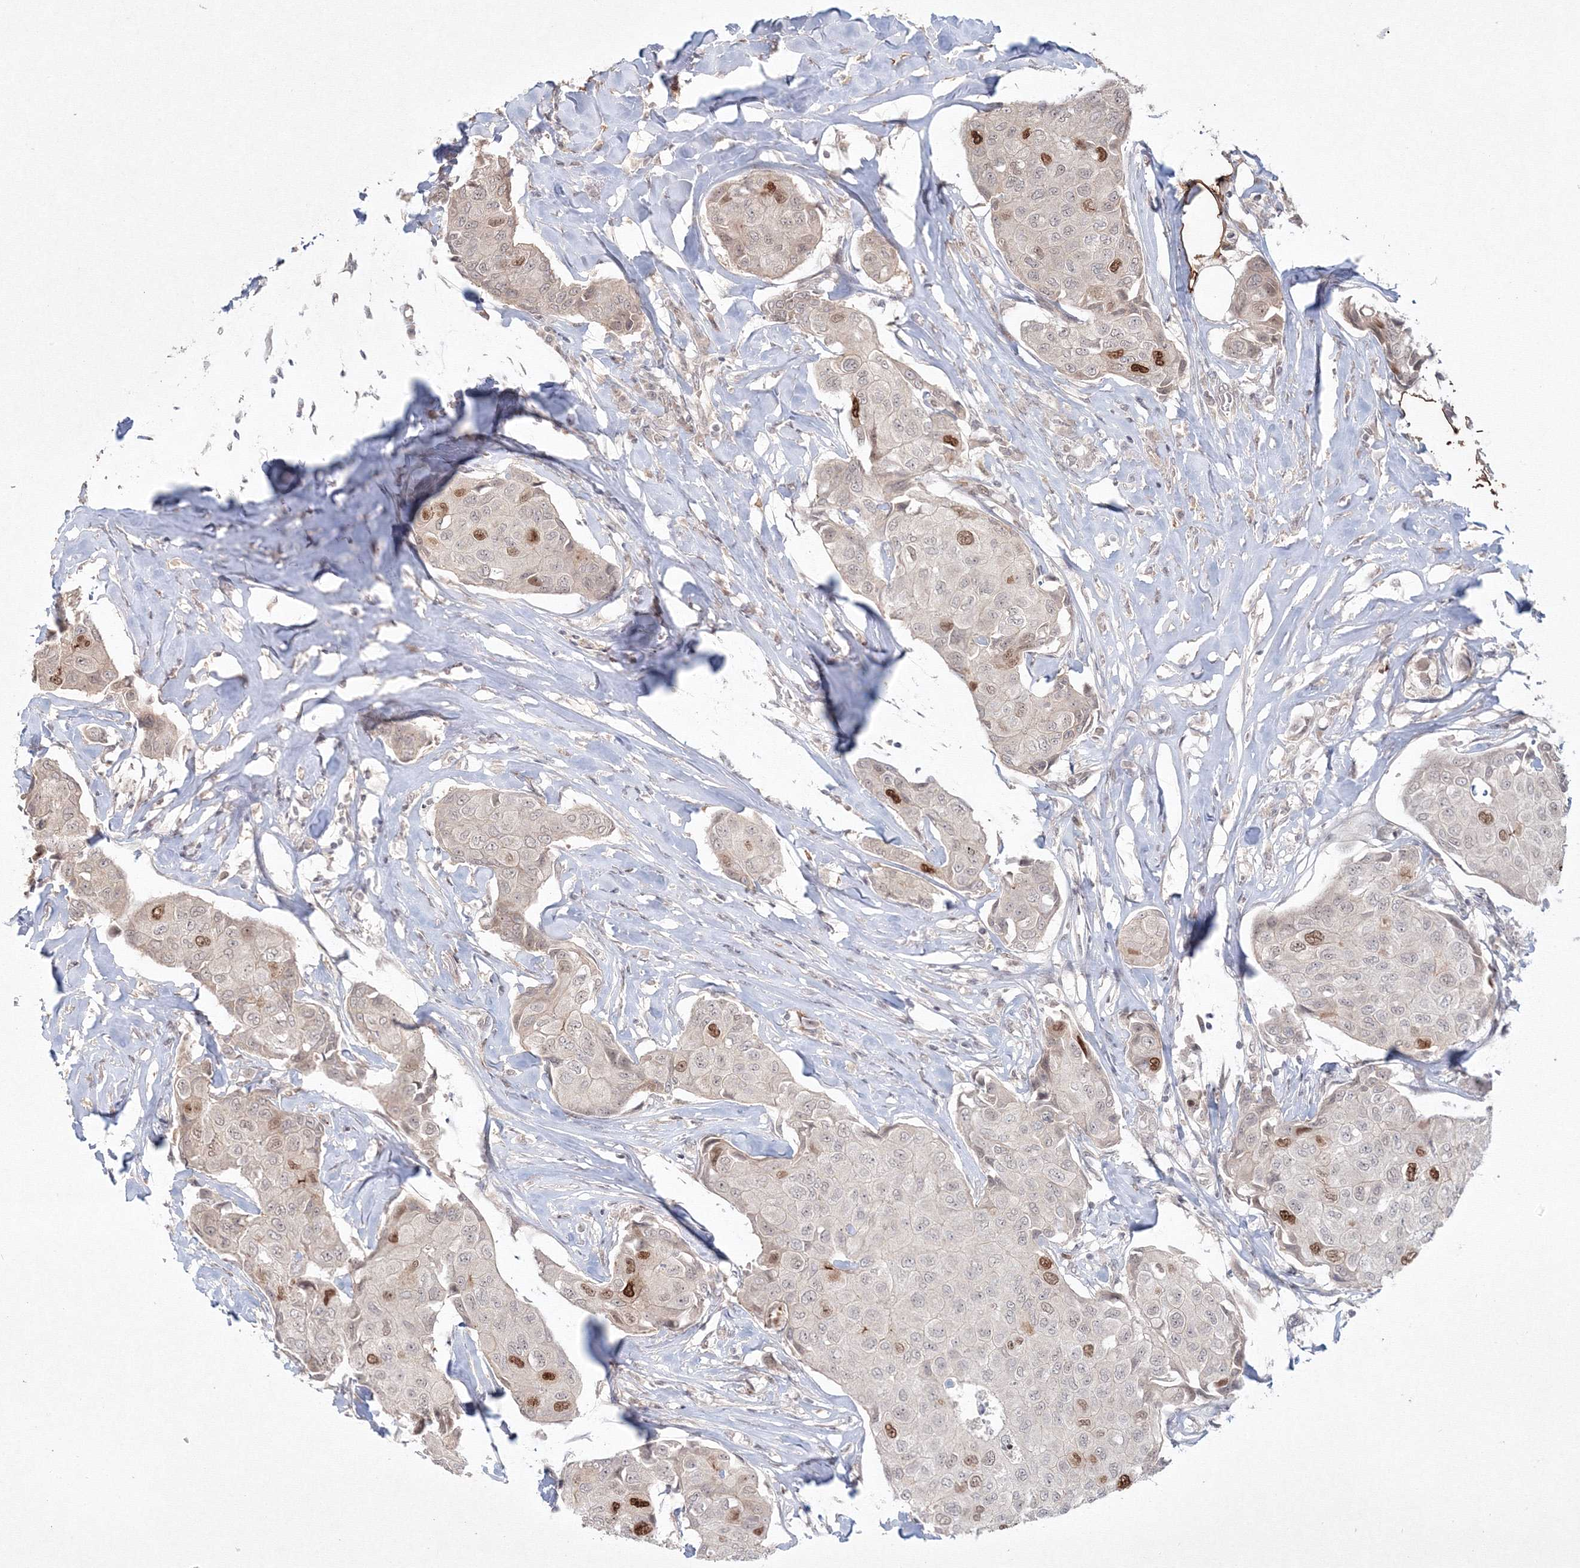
{"staining": {"intensity": "moderate", "quantity": "<25%", "location": "nuclear"}, "tissue": "breast cancer", "cell_type": "Tumor cells", "image_type": "cancer", "snomed": [{"axis": "morphology", "description": "Duct carcinoma"}, {"axis": "topography", "description": "Breast"}], "caption": "Immunohistochemical staining of human breast invasive ductal carcinoma shows low levels of moderate nuclear protein expression in approximately <25% of tumor cells.", "gene": "KIF20A", "patient": {"sex": "female", "age": 80}}